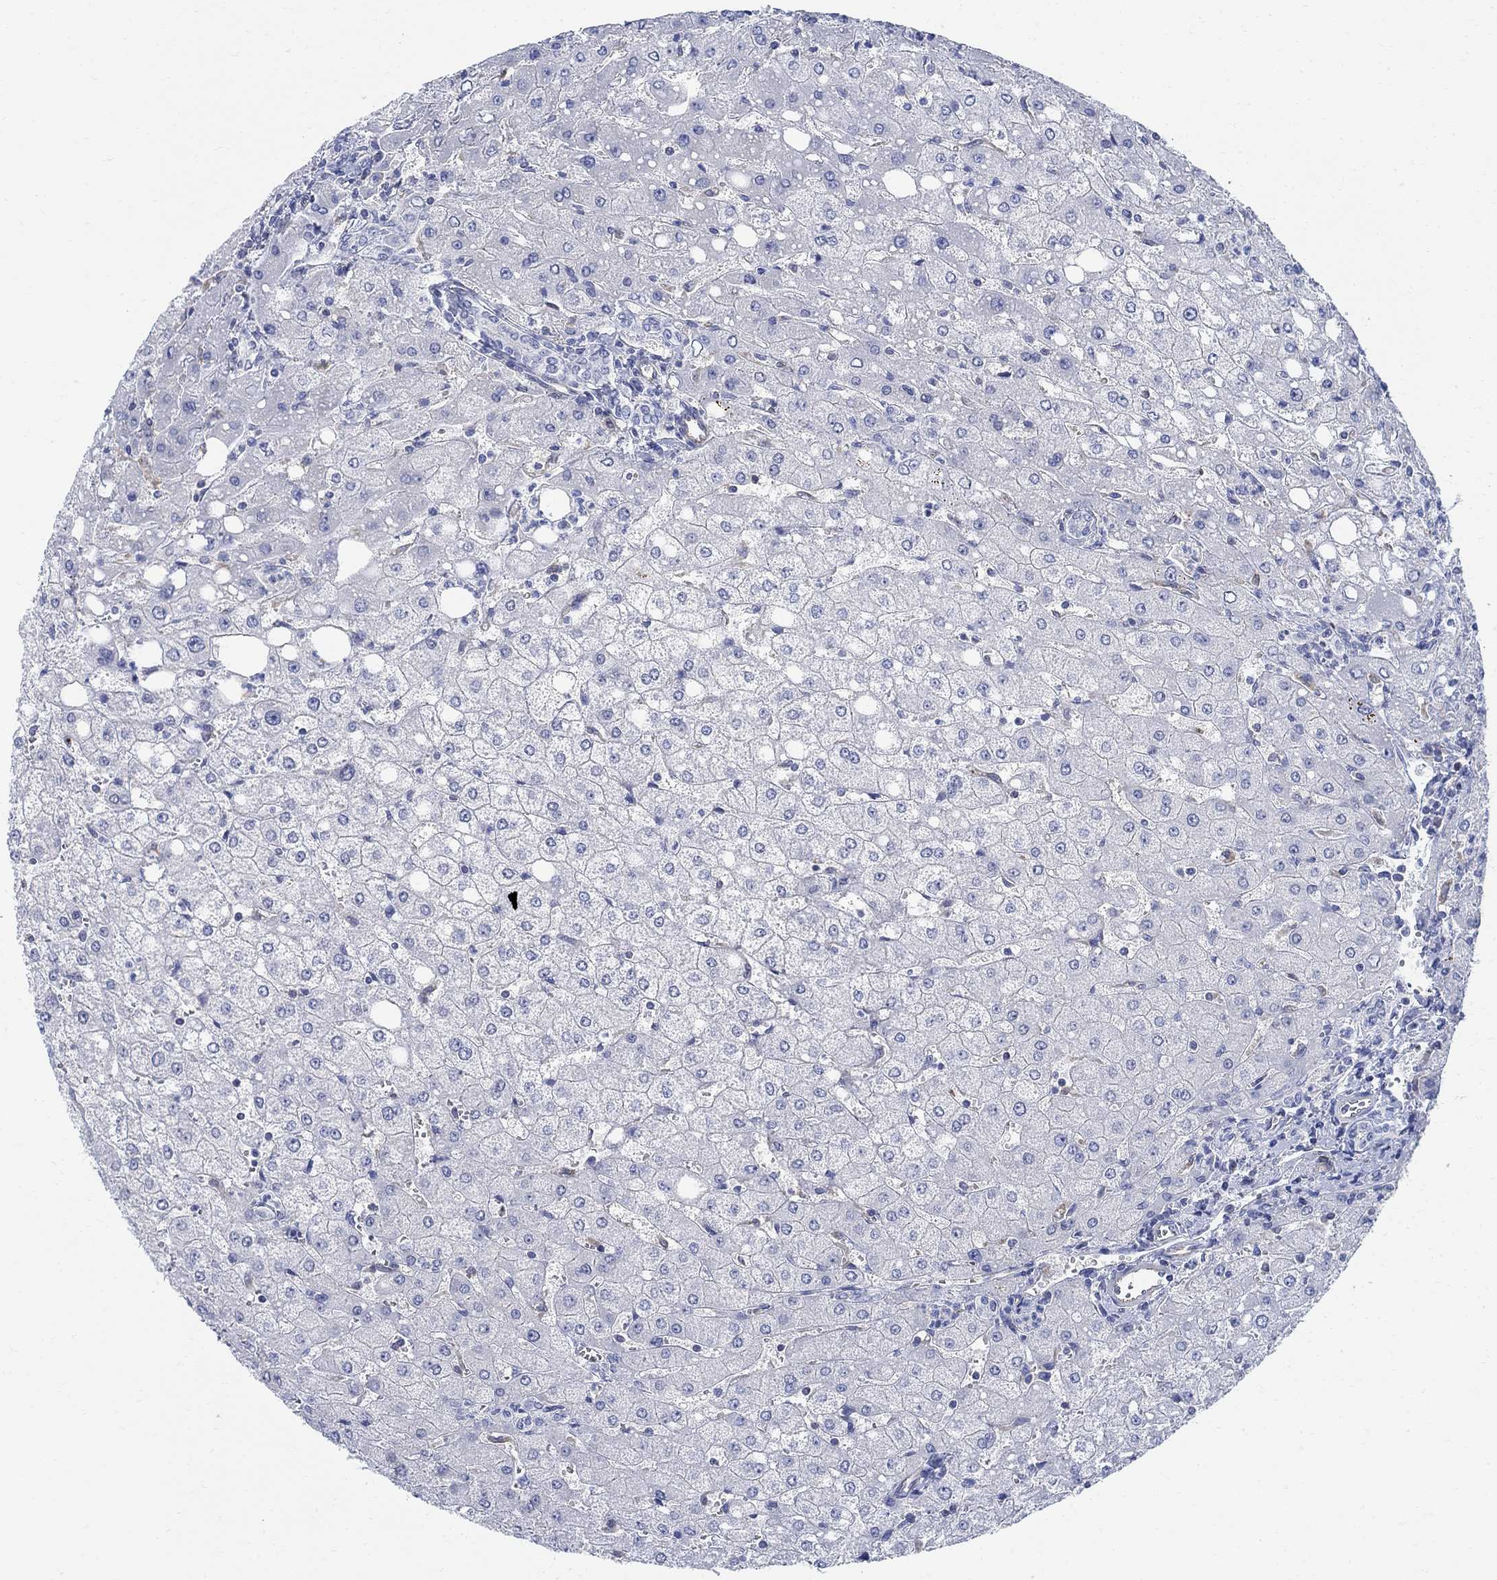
{"staining": {"intensity": "negative", "quantity": "none", "location": "none"}, "tissue": "liver", "cell_type": "Cholangiocytes", "image_type": "normal", "snomed": [{"axis": "morphology", "description": "Normal tissue, NOS"}, {"axis": "topography", "description": "Liver"}], "caption": "Immunohistochemical staining of normal human liver displays no significant staining in cholangiocytes.", "gene": "PHF21B", "patient": {"sex": "female", "age": 53}}